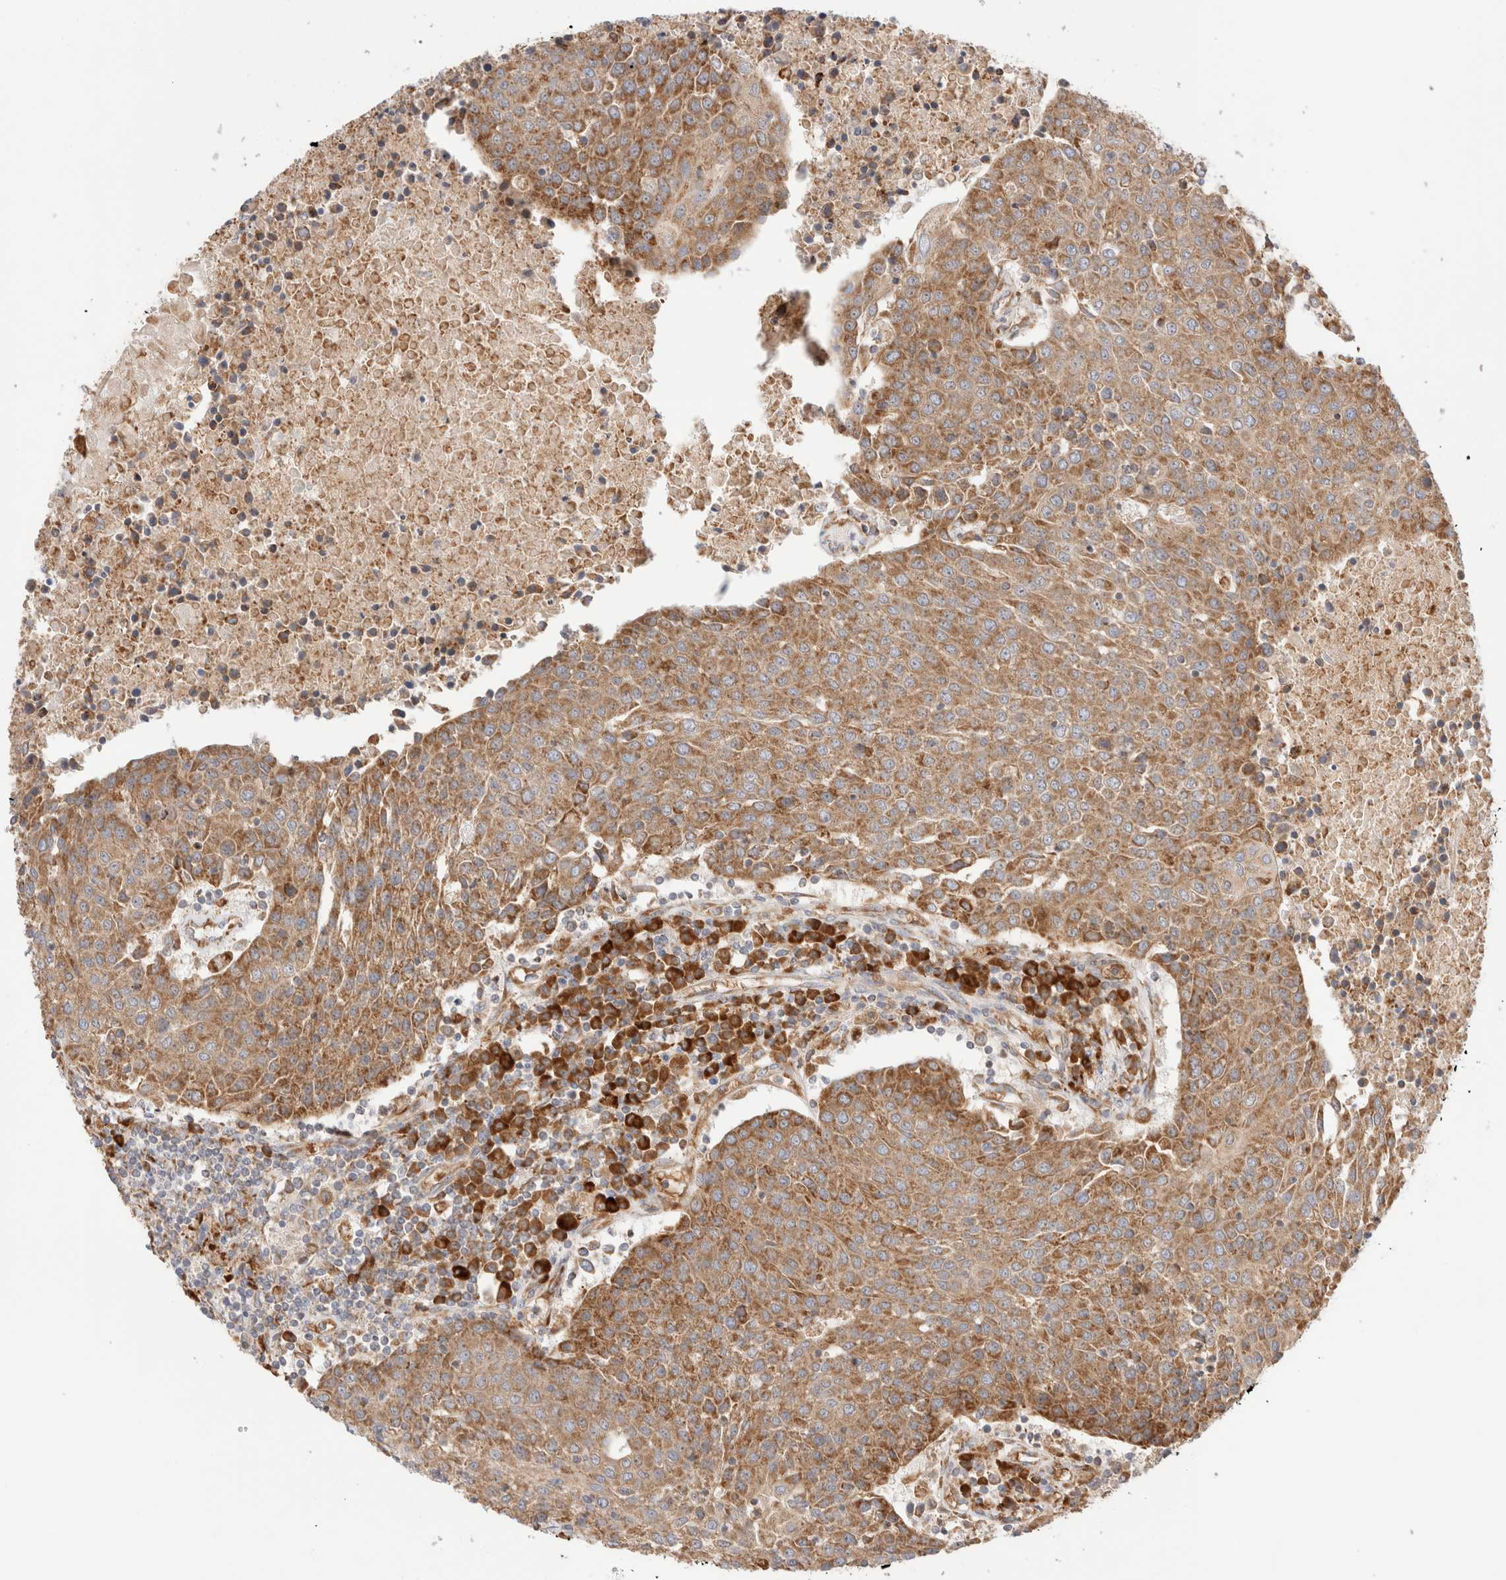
{"staining": {"intensity": "moderate", "quantity": ">75%", "location": "cytoplasmic/membranous"}, "tissue": "urothelial cancer", "cell_type": "Tumor cells", "image_type": "cancer", "snomed": [{"axis": "morphology", "description": "Urothelial carcinoma, High grade"}, {"axis": "topography", "description": "Urinary bladder"}], "caption": "Human high-grade urothelial carcinoma stained with a protein marker displays moderate staining in tumor cells.", "gene": "UTS2B", "patient": {"sex": "female", "age": 85}}